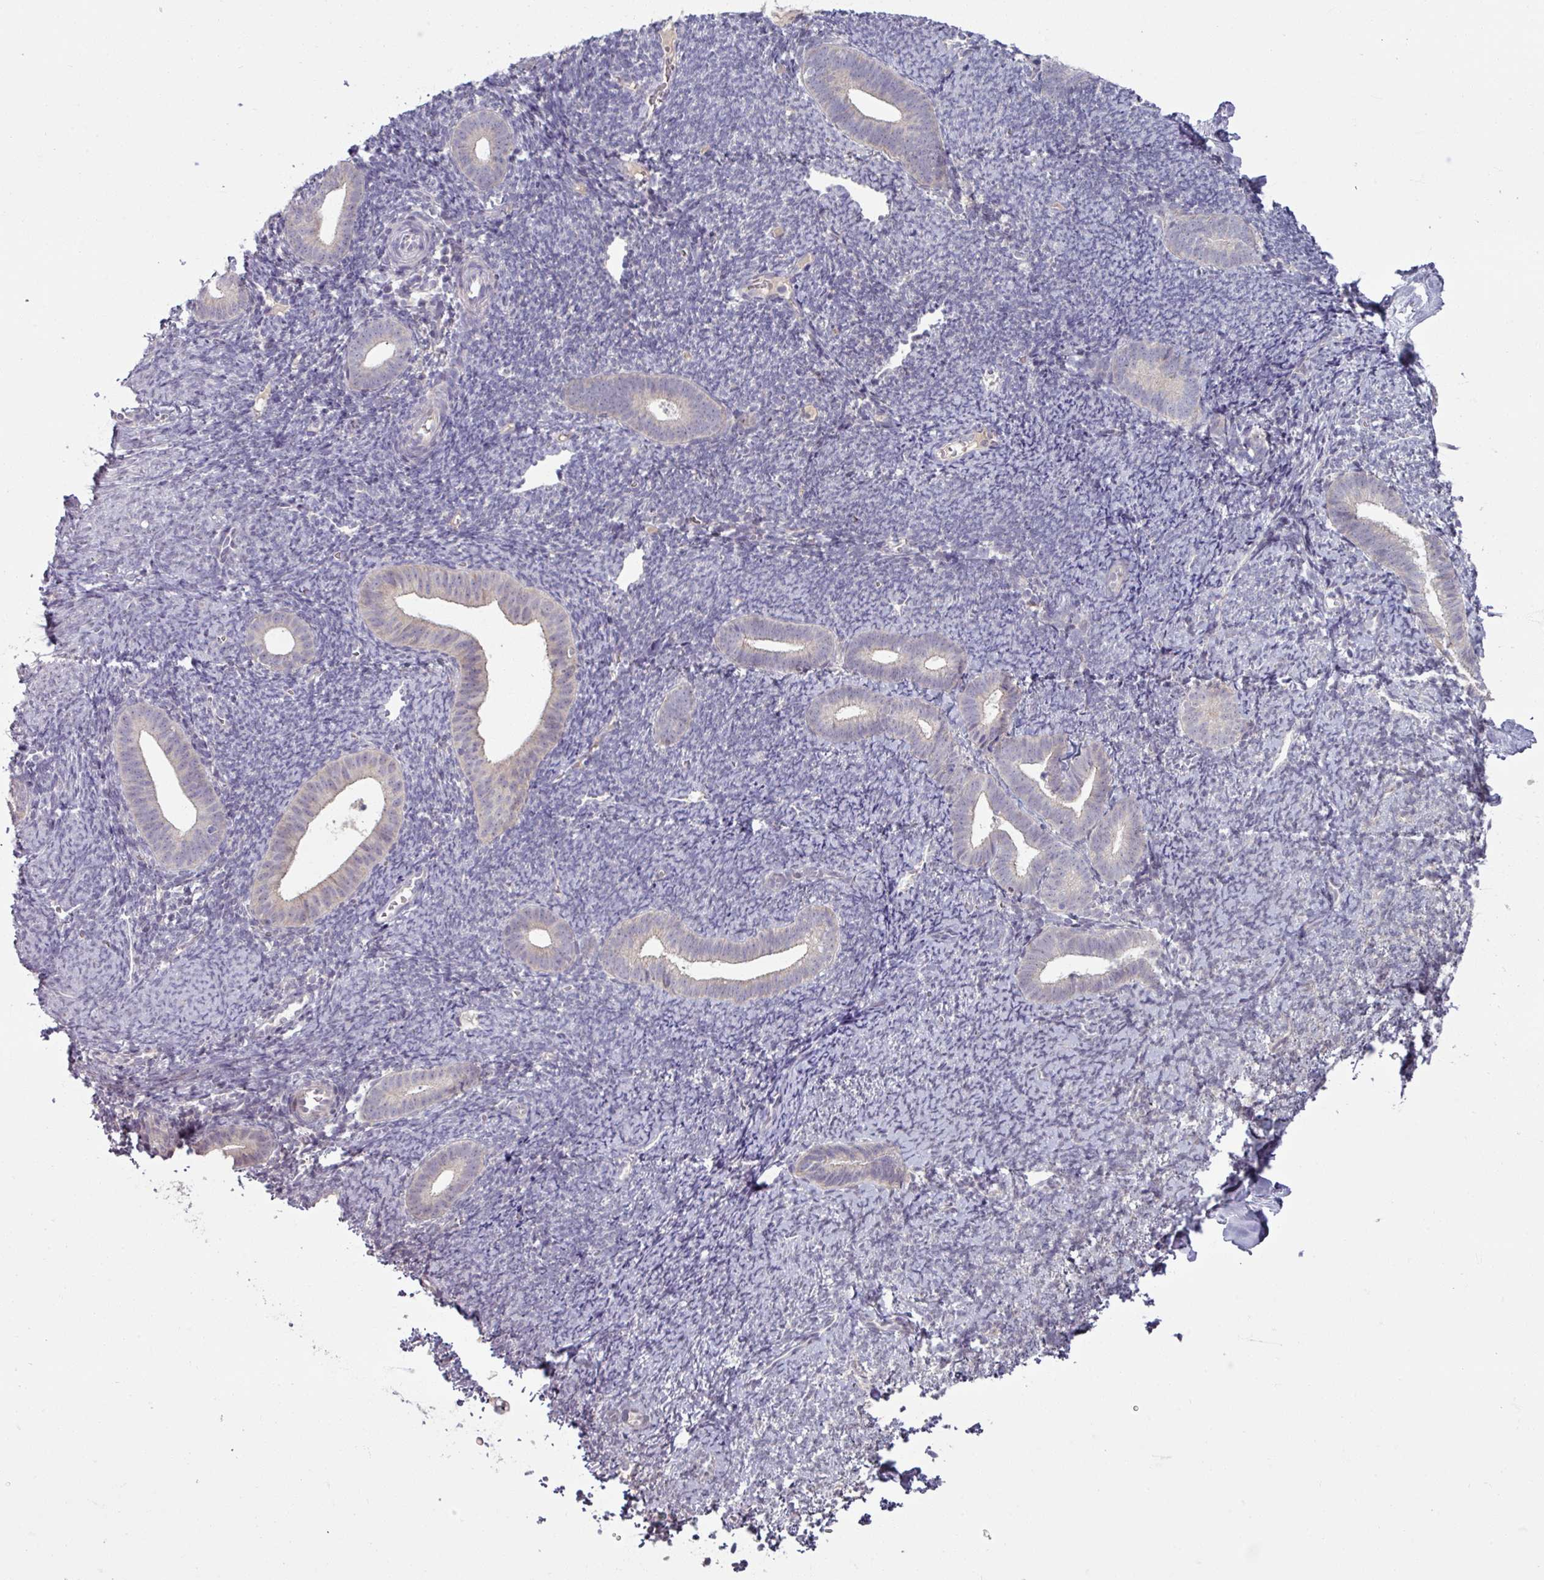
{"staining": {"intensity": "negative", "quantity": "none", "location": "none"}, "tissue": "endometrium", "cell_type": "Cells in endometrial stroma", "image_type": "normal", "snomed": [{"axis": "morphology", "description": "Normal tissue, NOS"}, {"axis": "topography", "description": "Endometrium"}], "caption": "Micrograph shows no protein expression in cells in endometrial stroma of benign endometrium.", "gene": "OGFOD3", "patient": {"sex": "female", "age": 39}}